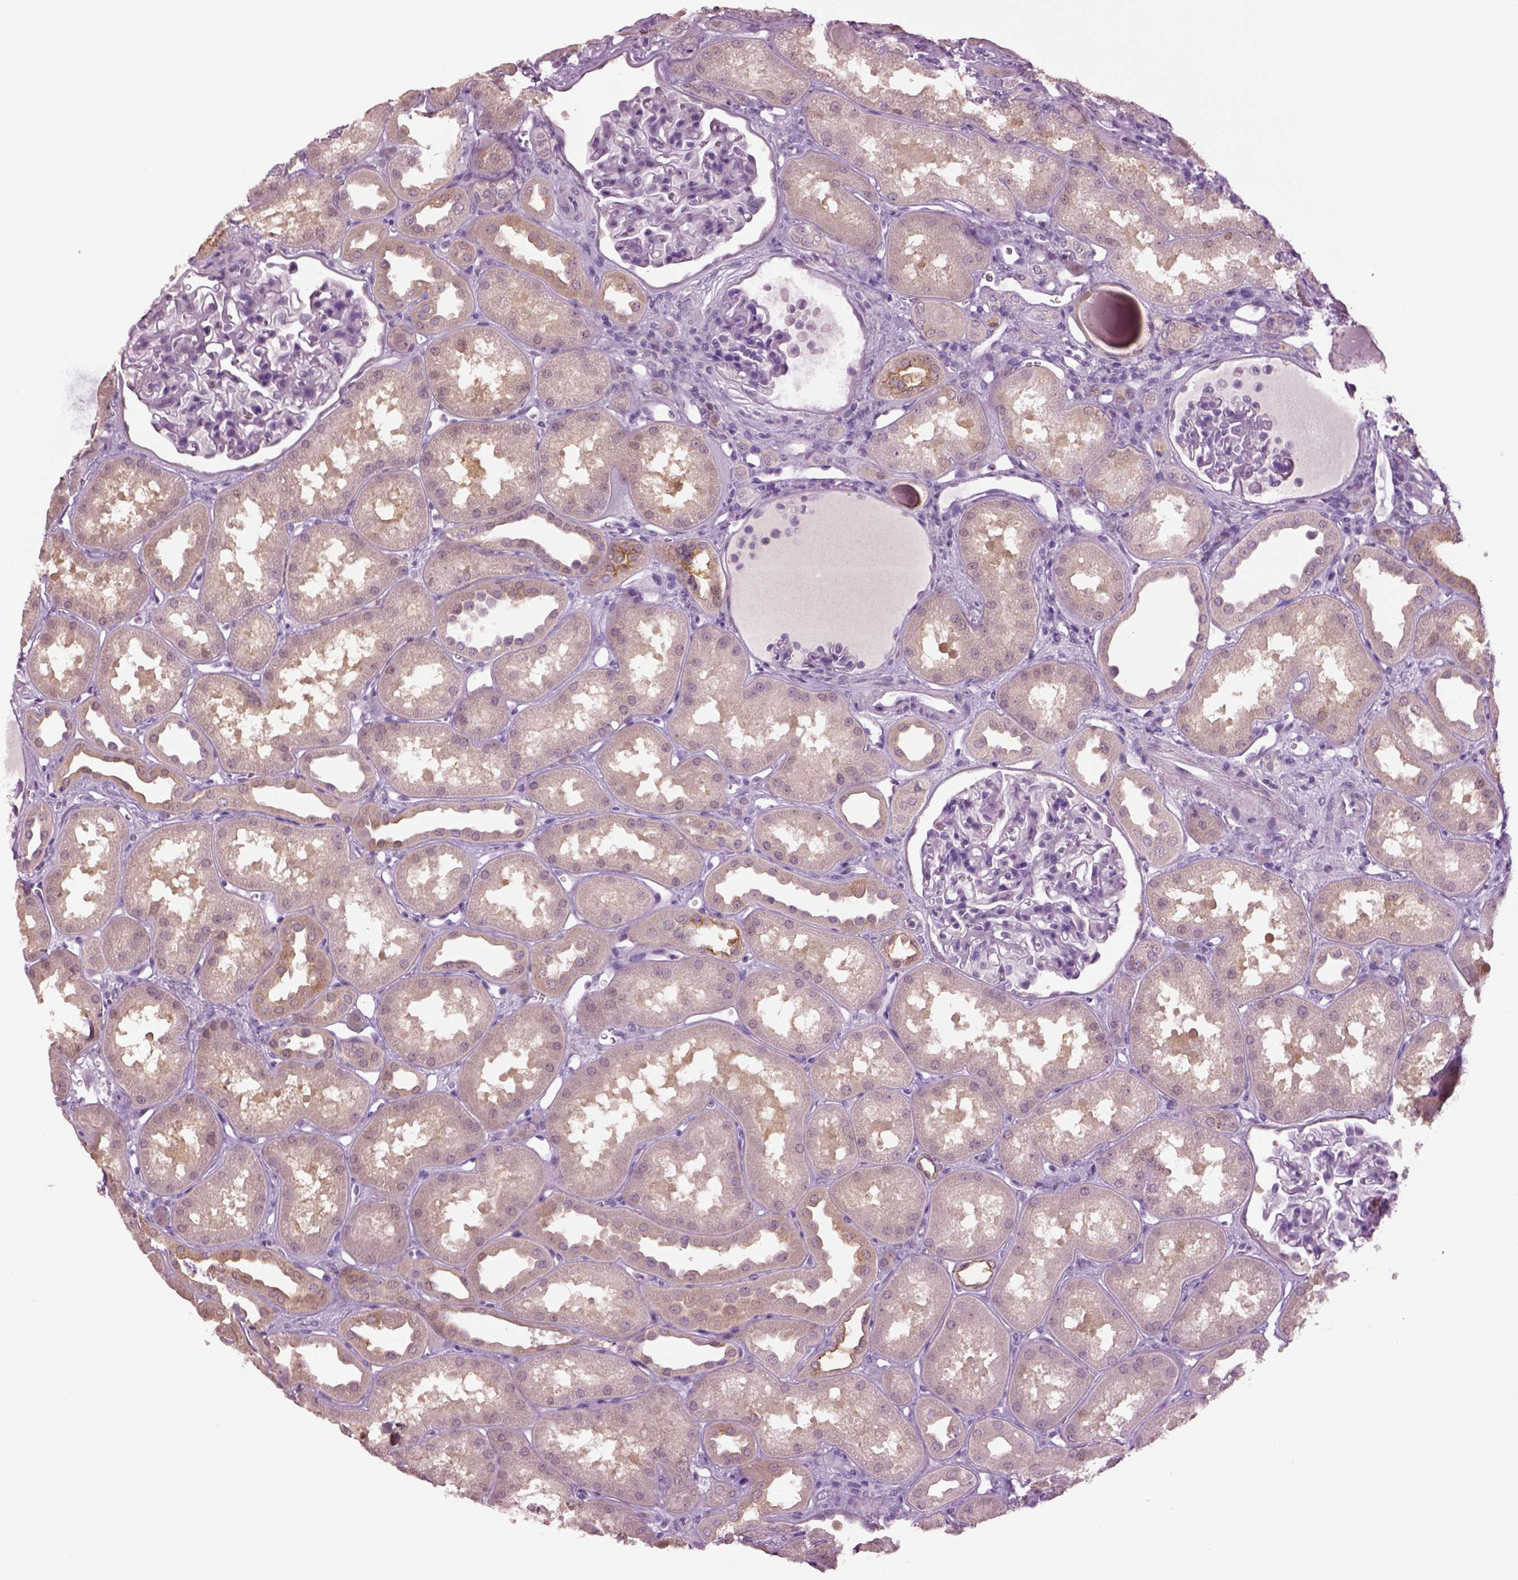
{"staining": {"intensity": "negative", "quantity": "none", "location": "none"}, "tissue": "kidney", "cell_type": "Cells in glomeruli", "image_type": "normal", "snomed": [{"axis": "morphology", "description": "Normal tissue, NOS"}, {"axis": "topography", "description": "Kidney"}], "caption": "Immunohistochemistry (IHC) photomicrograph of unremarkable kidney stained for a protein (brown), which reveals no staining in cells in glomeruli.", "gene": "CLPSL1", "patient": {"sex": "male", "age": 61}}